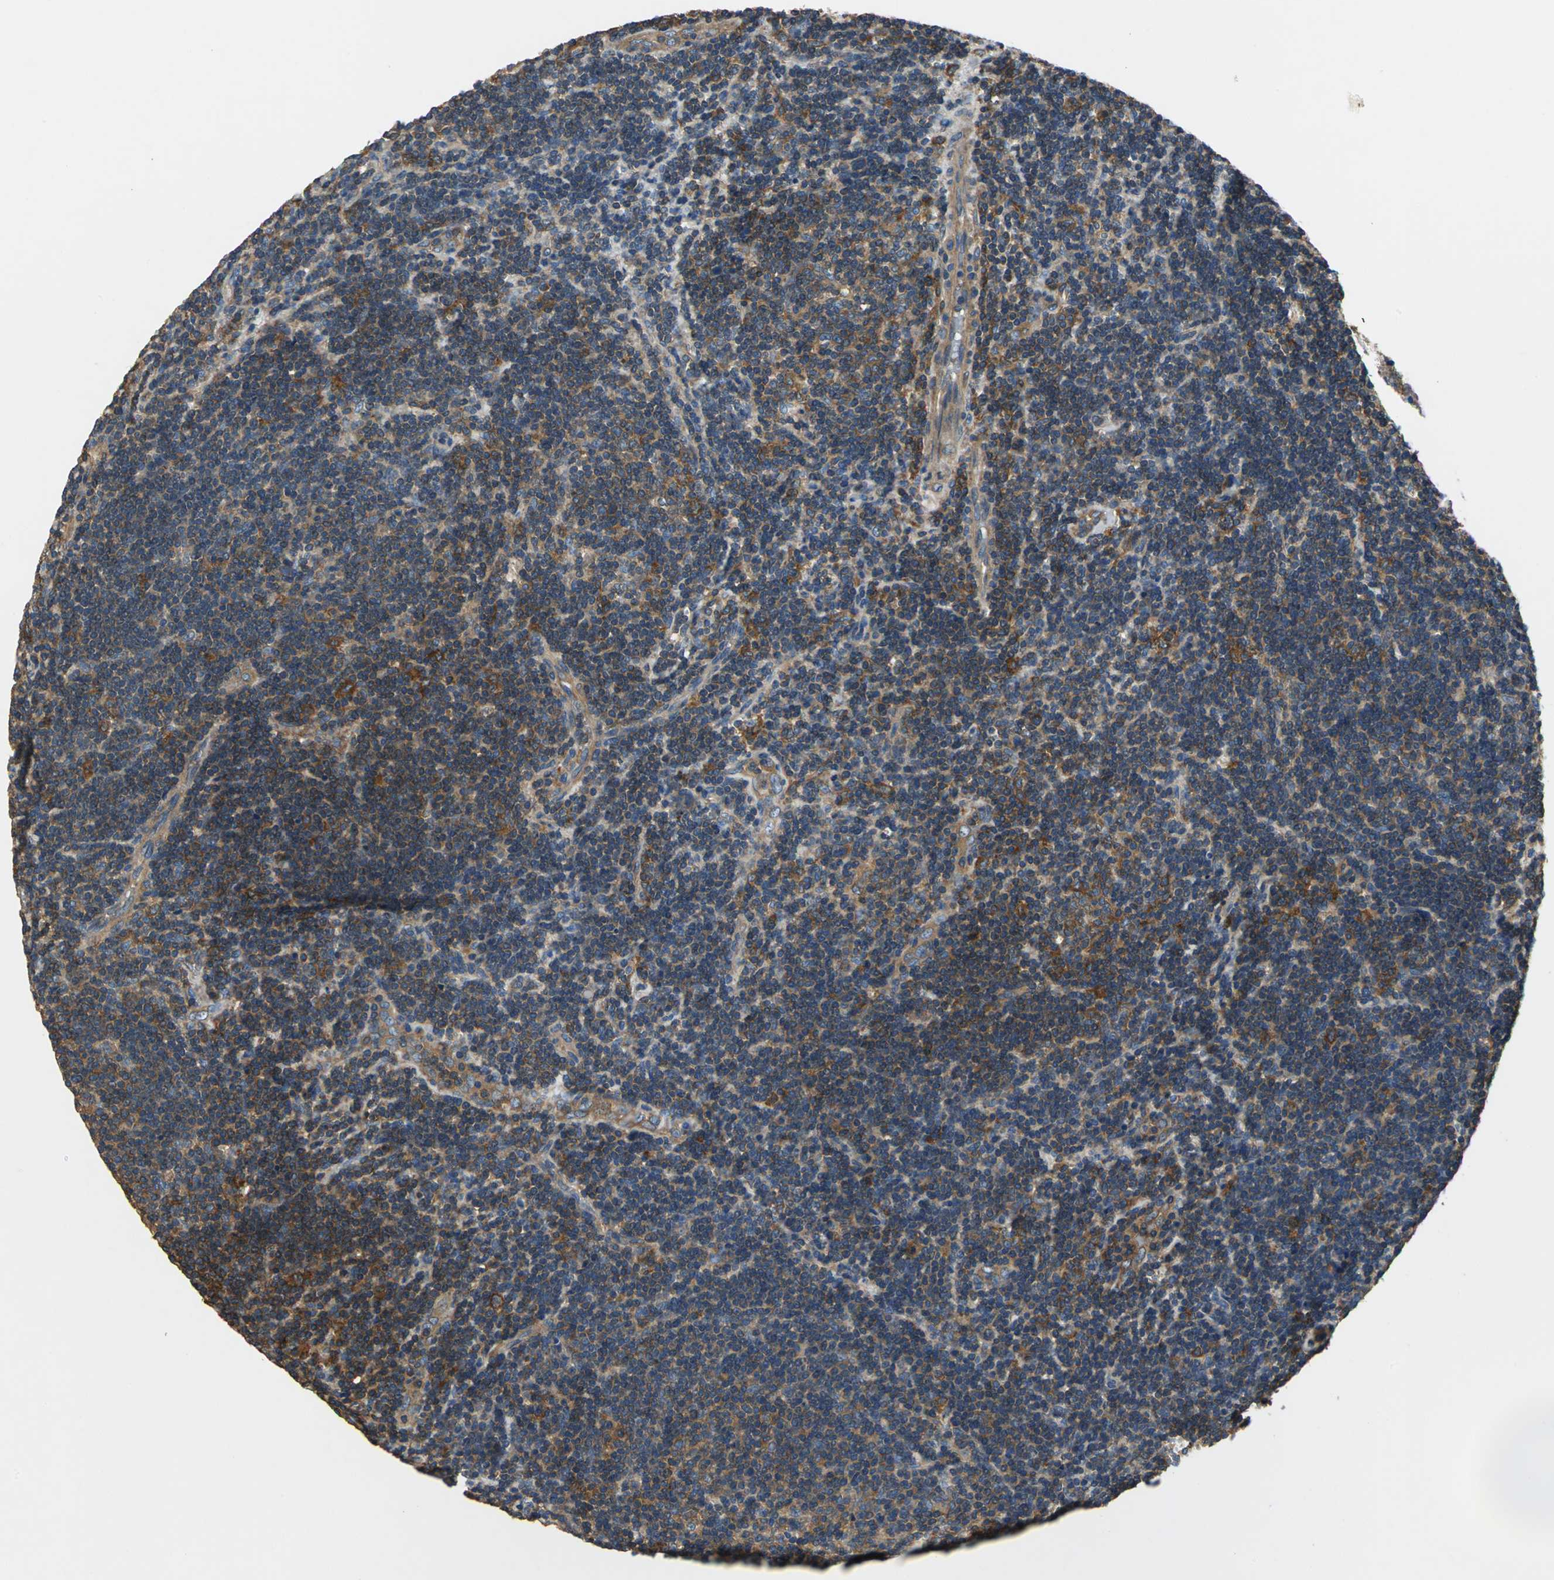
{"staining": {"intensity": "moderate", "quantity": ">75%", "location": "cytoplasmic/membranous"}, "tissue": "lymphoma", "cell_type": "Tumor cells", "image_type": "cancer", "snomed": [{"axis": "morphology", "description": "Malignant lymphoma, non-Hodgkin's type, Low grade"}, {"axis": "topography", "description": "Lymph node"}], "caption": "Protein expression analysis of low-grade malignant lymphoma, non-Hodgkin's type displays moderate cytoplasmic/membranous staining in about >75% of tumor cells.", "gene": "DDX3Y", "patient": {"sex": "male", "age": 70}}